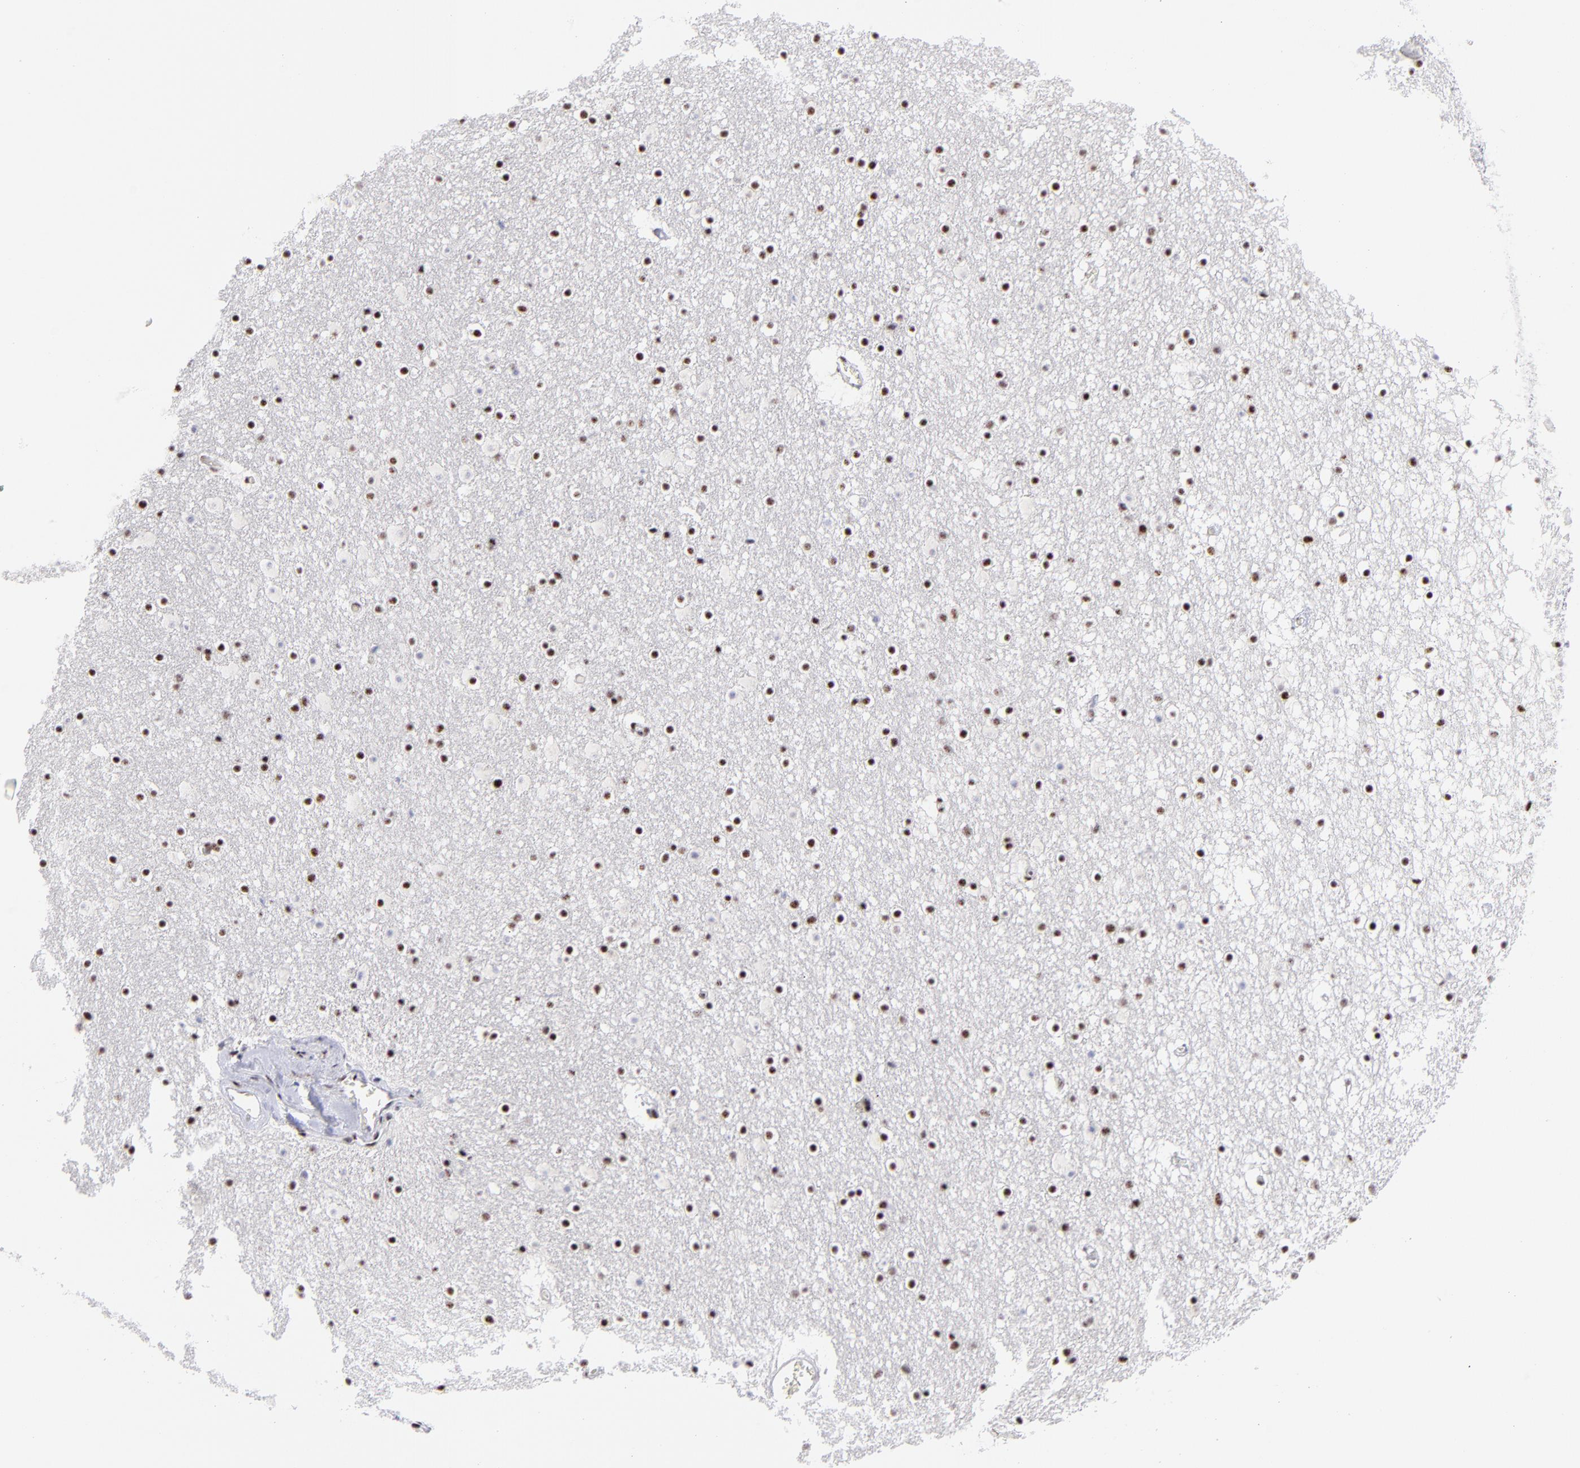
{"staining": {"intensity": "strong", "quantity": ">75%", "location": "nuclear"}, "tissue": "caudate", "cell_type": "Glial cells", "image_type": "normal", "snomed": [{"axis": "morphology", "description": "Normal tissue, NOS"}, {"axis": "topography", "description": "Lateral ventricle wall"}], "caption": "A micrograph of caudate stained for a protein displays strong nuclear brown staining in glial cells.", "gene": "CDC25C", "patient": {"sex": "male", "age": 45}}